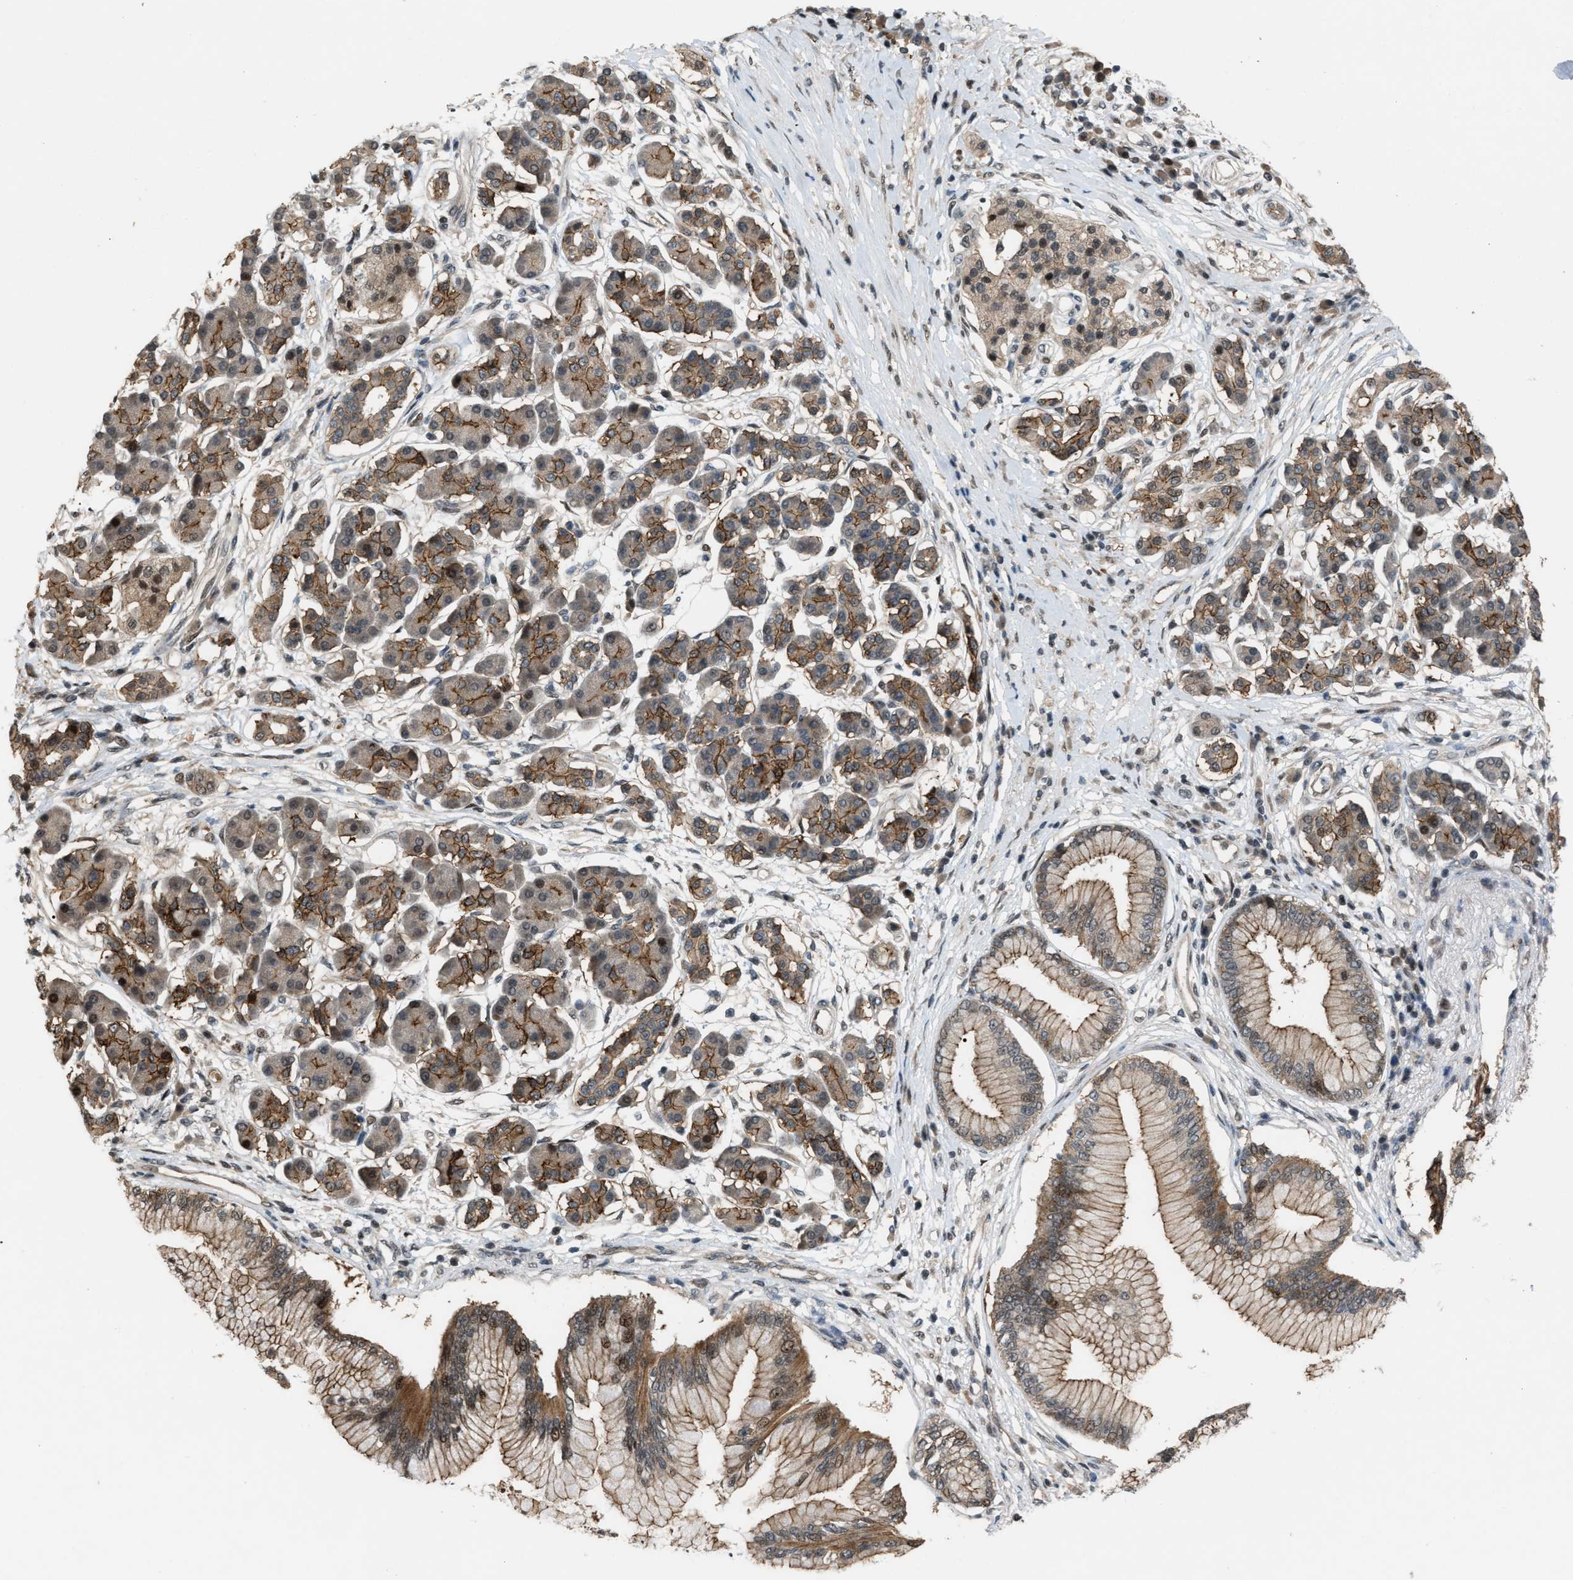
{"staining": {"intensity": "moderate", "quantity": ">75%", "location": "cytoplasmic/membranous,nuclear"}, "tissue": "pancreatic cancer", "cell_type": "Tumor cells", "image_type": "cancer", "snomed": [{"axis": "morphology", "description": "Adenocarcinoma, NOS"}, {"axis": "topography", "description": "Pancreas"}], "caption": "Immunohistochemistry (IHC) (DAB (3,3'-diaminobenzidine)) staining of human pancreatic adenocarcinoma exhibits moderate cytoplasmic/membranous and nuclear protein positivity in about >75% of tumor cells. Using DAB (brown) and hematoxylin (blue) stains, captured at high magnification using brightfield microscopy.", "gene": "RFFL", "patient": {"sex": "male", "age": 77}}